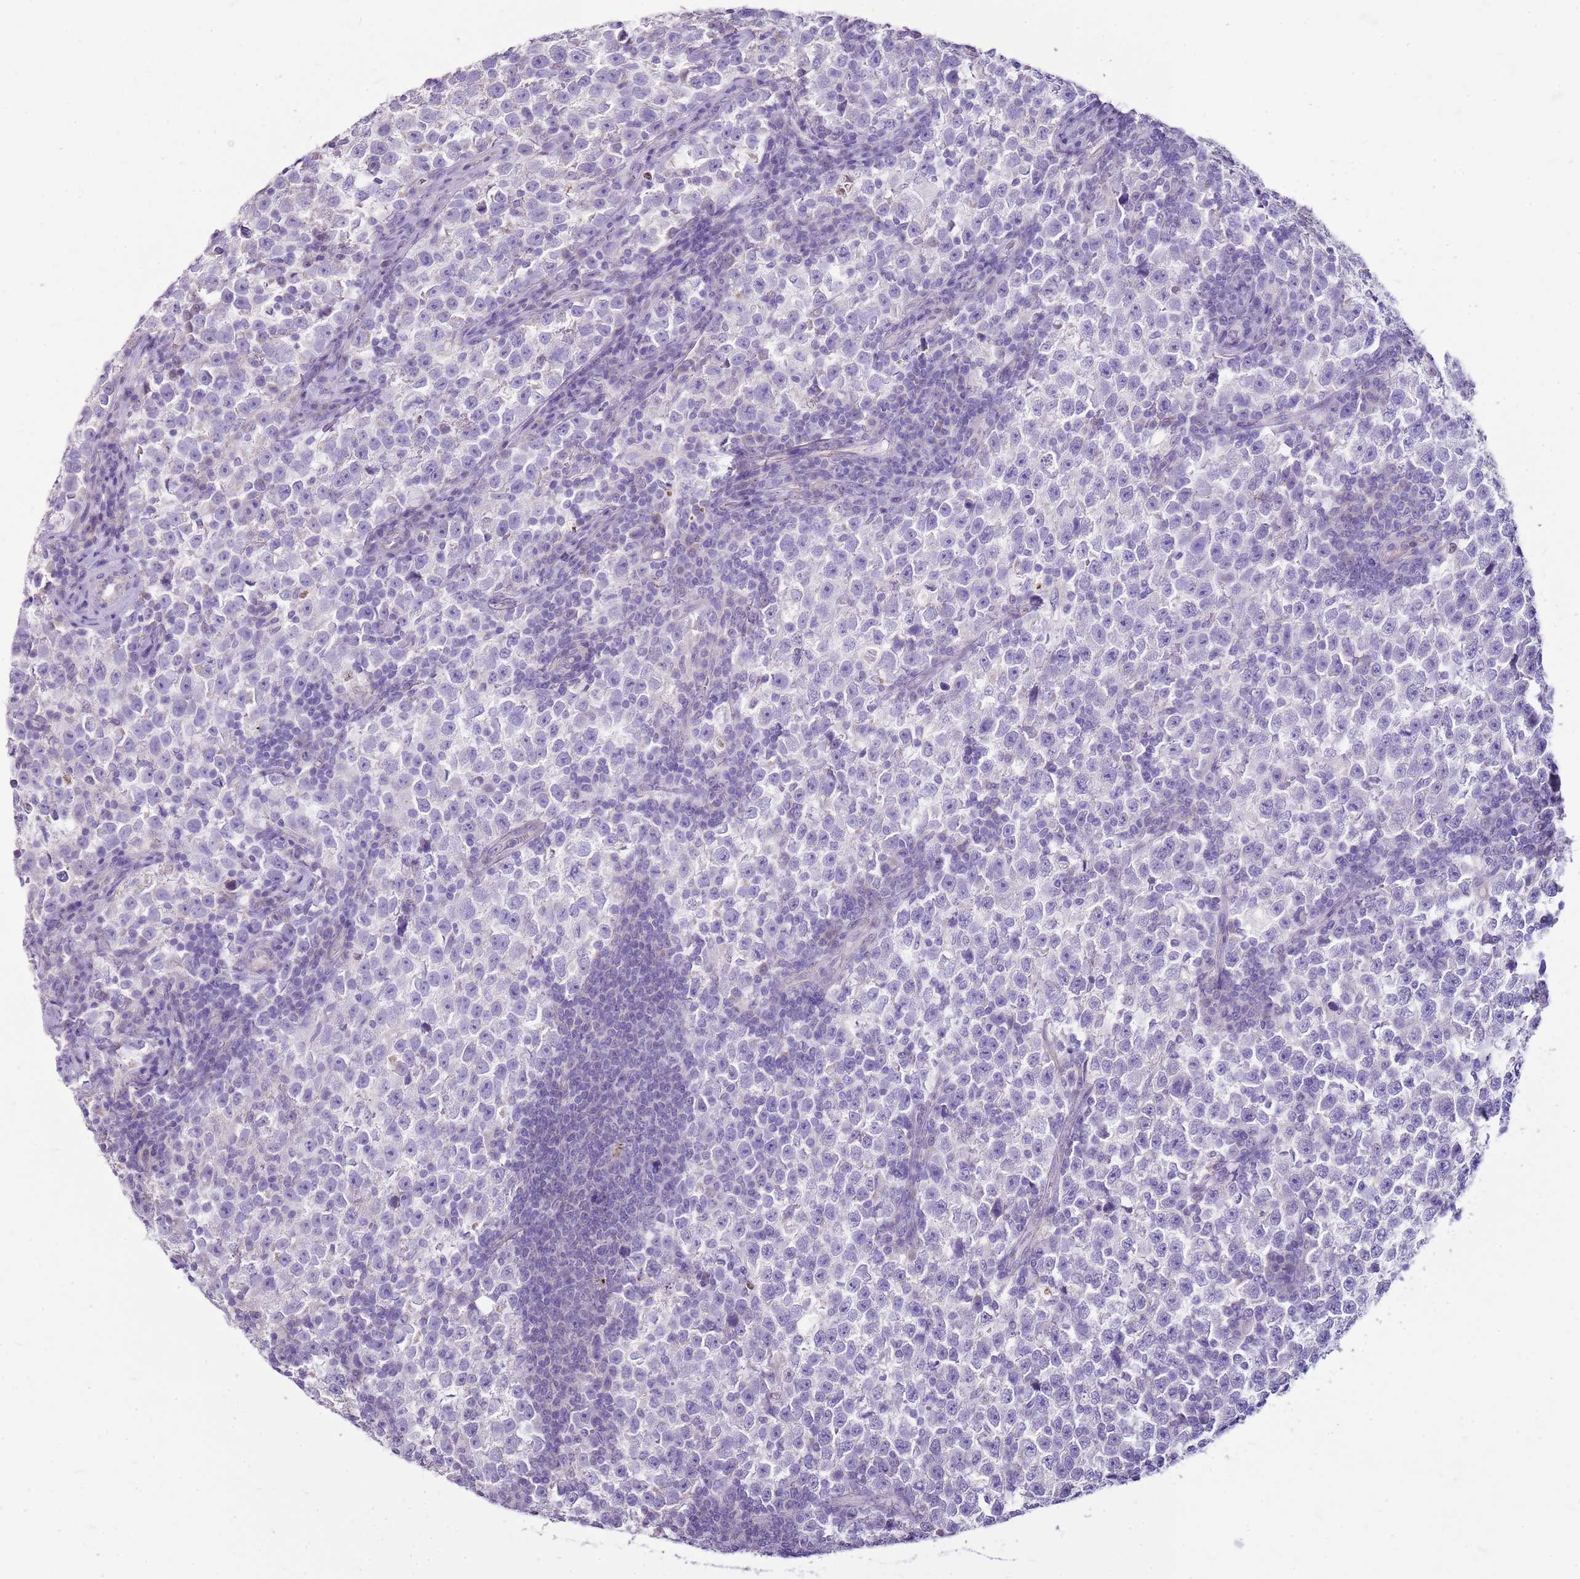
{"staining": {"intensity": "negative", "quantity": "none", "location": "none"}, "tissue": "testis cancer", "cell_type": "Tumor cells", "image_type": "cancer", "snomed": [{"axis": "morphology", "description": "Normal tissue, NOS"}, {"axis": "morphology", "description": "Seminoma, NOS"}, {"axis": "topography", "description": "Testis"}], "caption": "Testis seminoma was stained to show a protein in brown. There is no significant expression in tumor cells.", "gene": "FABP2", "patient": {"sex": "male", "age": 43}}